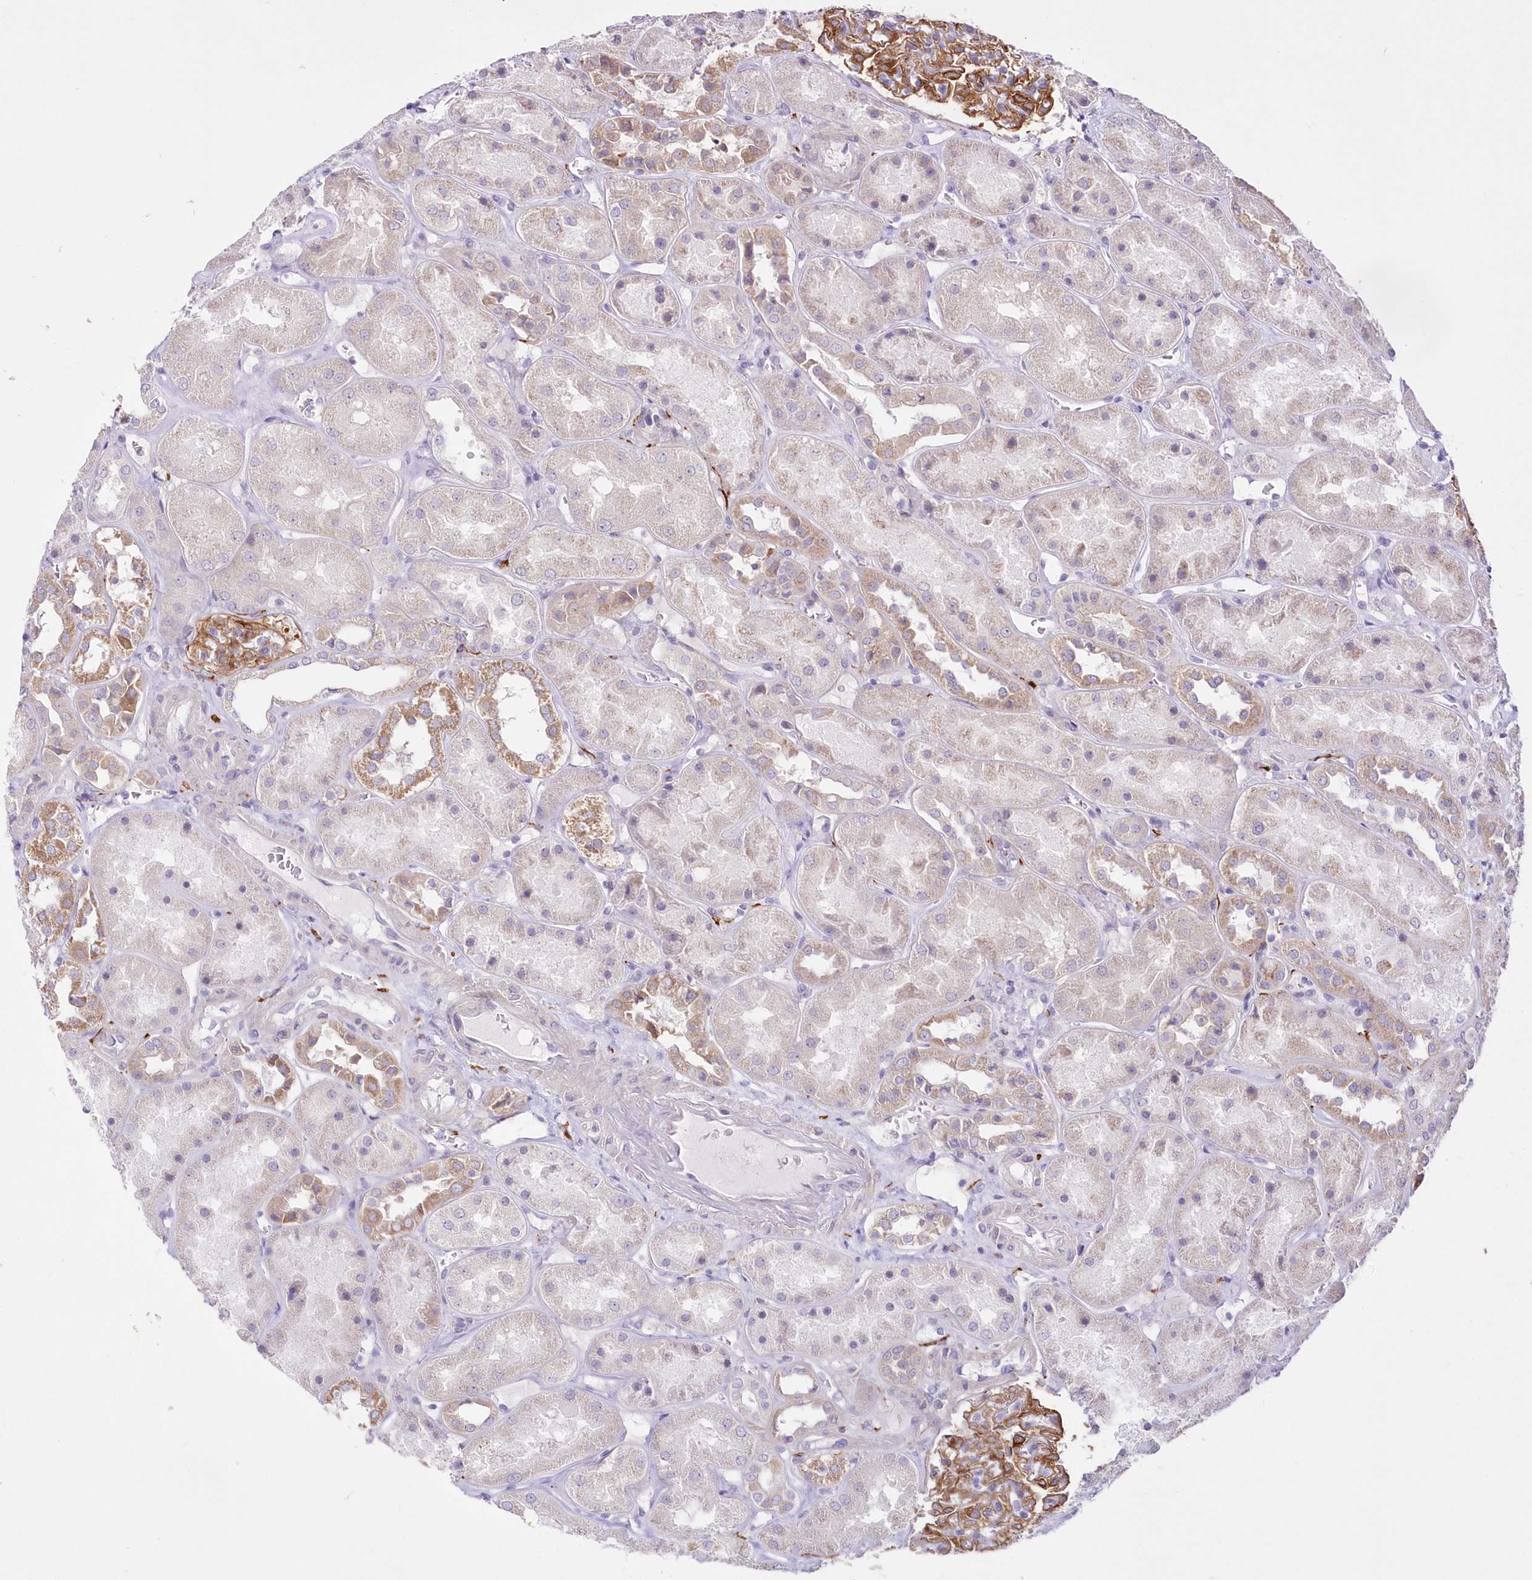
{"staining": {"intensity": "moderate", "quantity": ">75%", "location": "cytoplasmic/membranous"}, "tissue": "kidney", "cell_type": "Cells in glomeruli", "image_type": "normal", "snomed": [{"axis": "morphology", "description": "Normal tissue, NOS"}, {"axis": "topography", "description": "Kidney"}], "caption": "Moderate cytoplasmic/membranous protein staining is identified in approximately >75% of cells in glomeruli in kidney.", "gene": "FAM241B", "patient": {"sex": "male", "age": 70}}